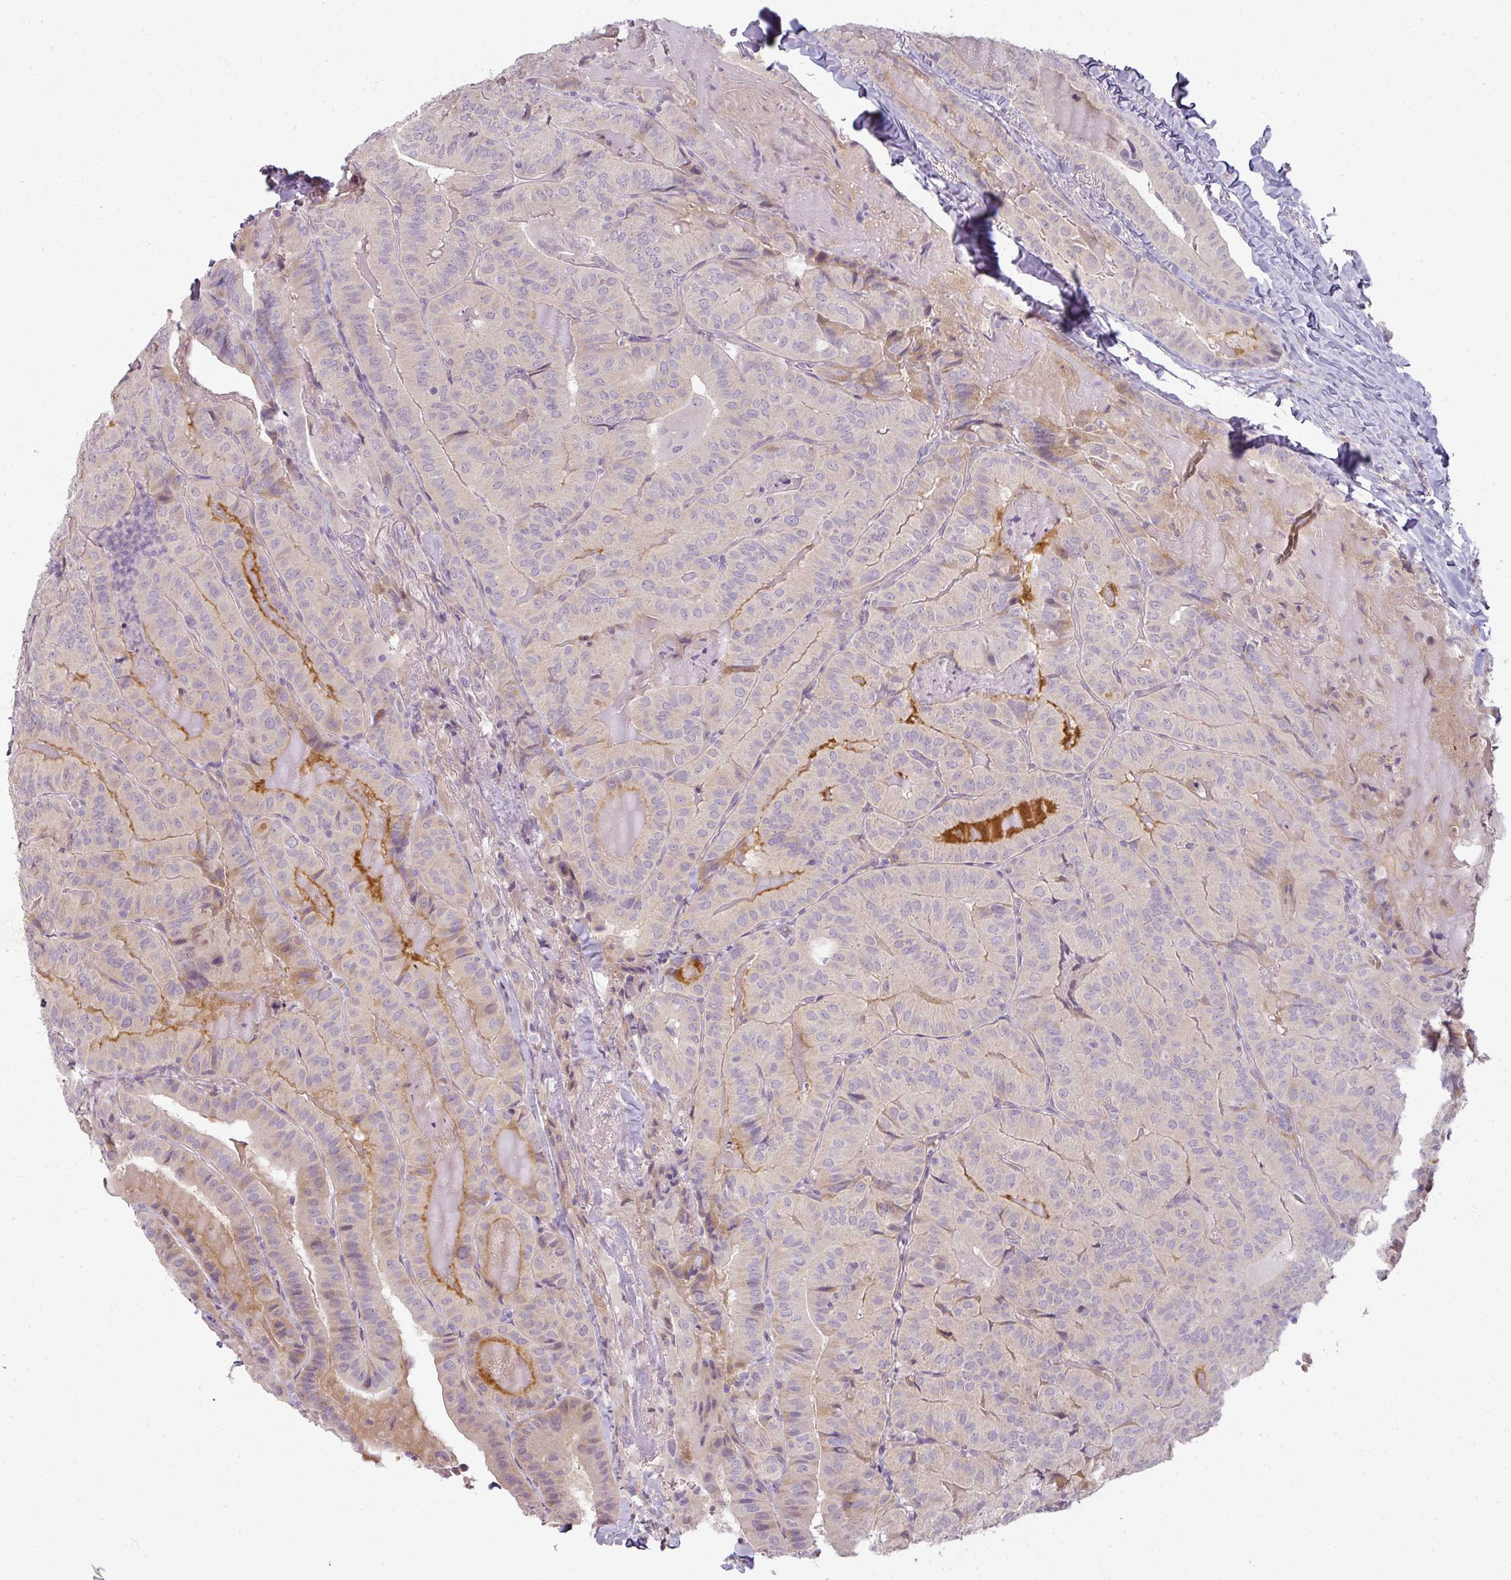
{"staining": {"intensity": "negative", "quantity": "none", "location": "none"}, "tissue": "thyroid cancer", "cell_type": "Tumor cells", "image_type": "cancer", "snomed": [{"axis": "morphology", "description": "Papillary adenocarcinoma, NOS"}, {"axis": "topography", "description": "Thyroid gland"}], "caption": "Immunohistochemistry (IHC) photomicrograph of thyroid cancer (papillary adenocarcinoma) stained for a protein (brown), which shows no staining in tumor cells.", "gene": "MYMK", "patient": {"sex": "female", "age": 68}}